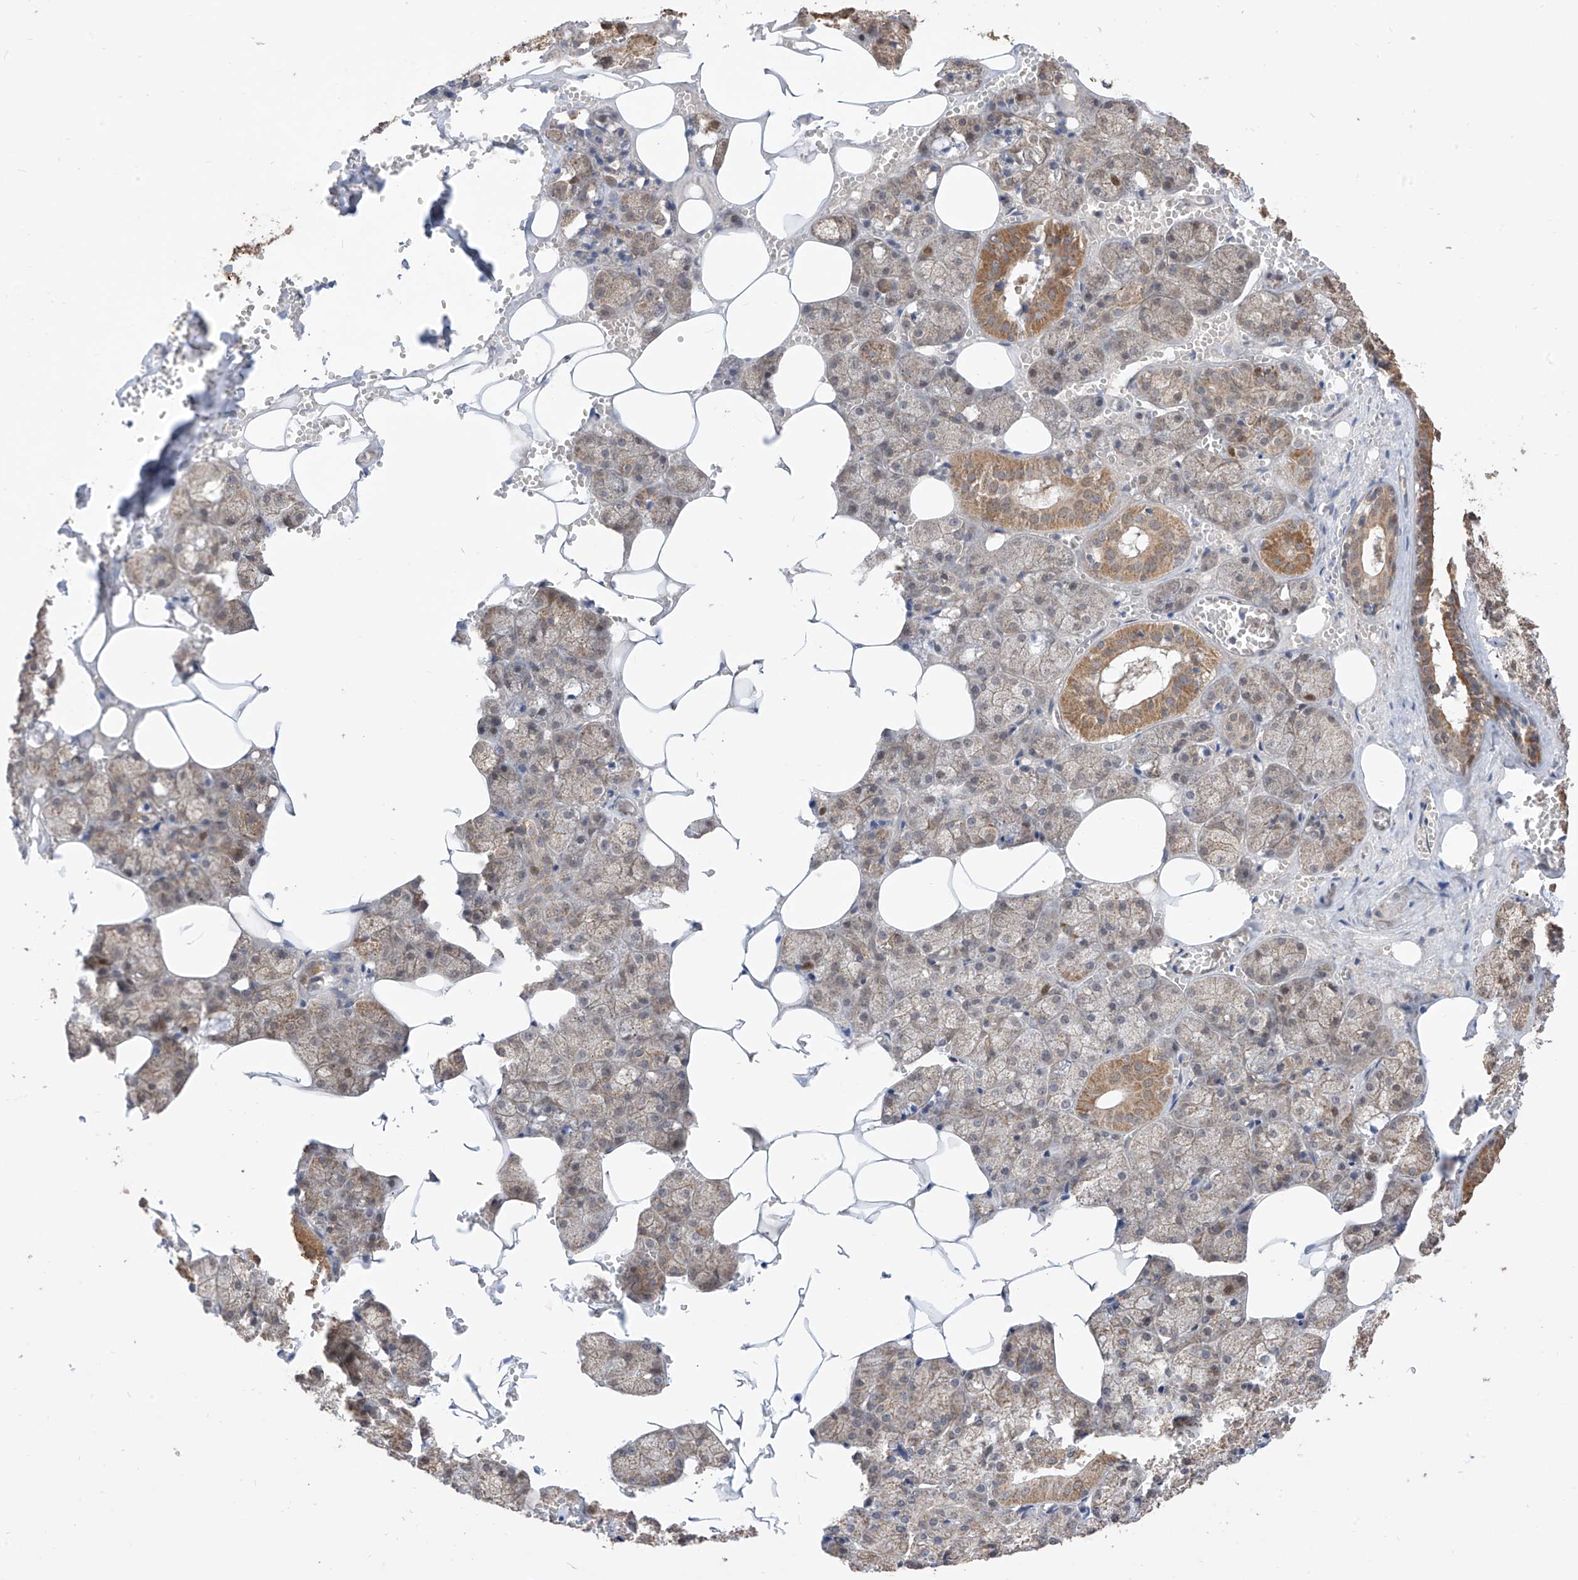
{"staining": {"intensity": "moderate", "quantity": ">75%", "location": "cytoplasmic/membranous"}, "tissue": "salivary gland", "cell_type": "Glandular cells", "image_type": "normal", "snomed": [{"axis": "morphology", "description": "Normal tissue, NOS"}, {"axis": "topography", "description": "Salivary gland"}], "caption": "Immunohistochemistry staining of normal salivary gland, which shows medium levels of moderate cytoplasmic/membranous staining in approximately >75% of glandular cells indicating moderate cytoplasmic/membranous protein staining. The staining was performed using DAB (brown) for protein detection and nuclei were counterstained in hematoxylin (blue).", "gene": "LATS1", "patient": {"sex": "male", "age": 62}}